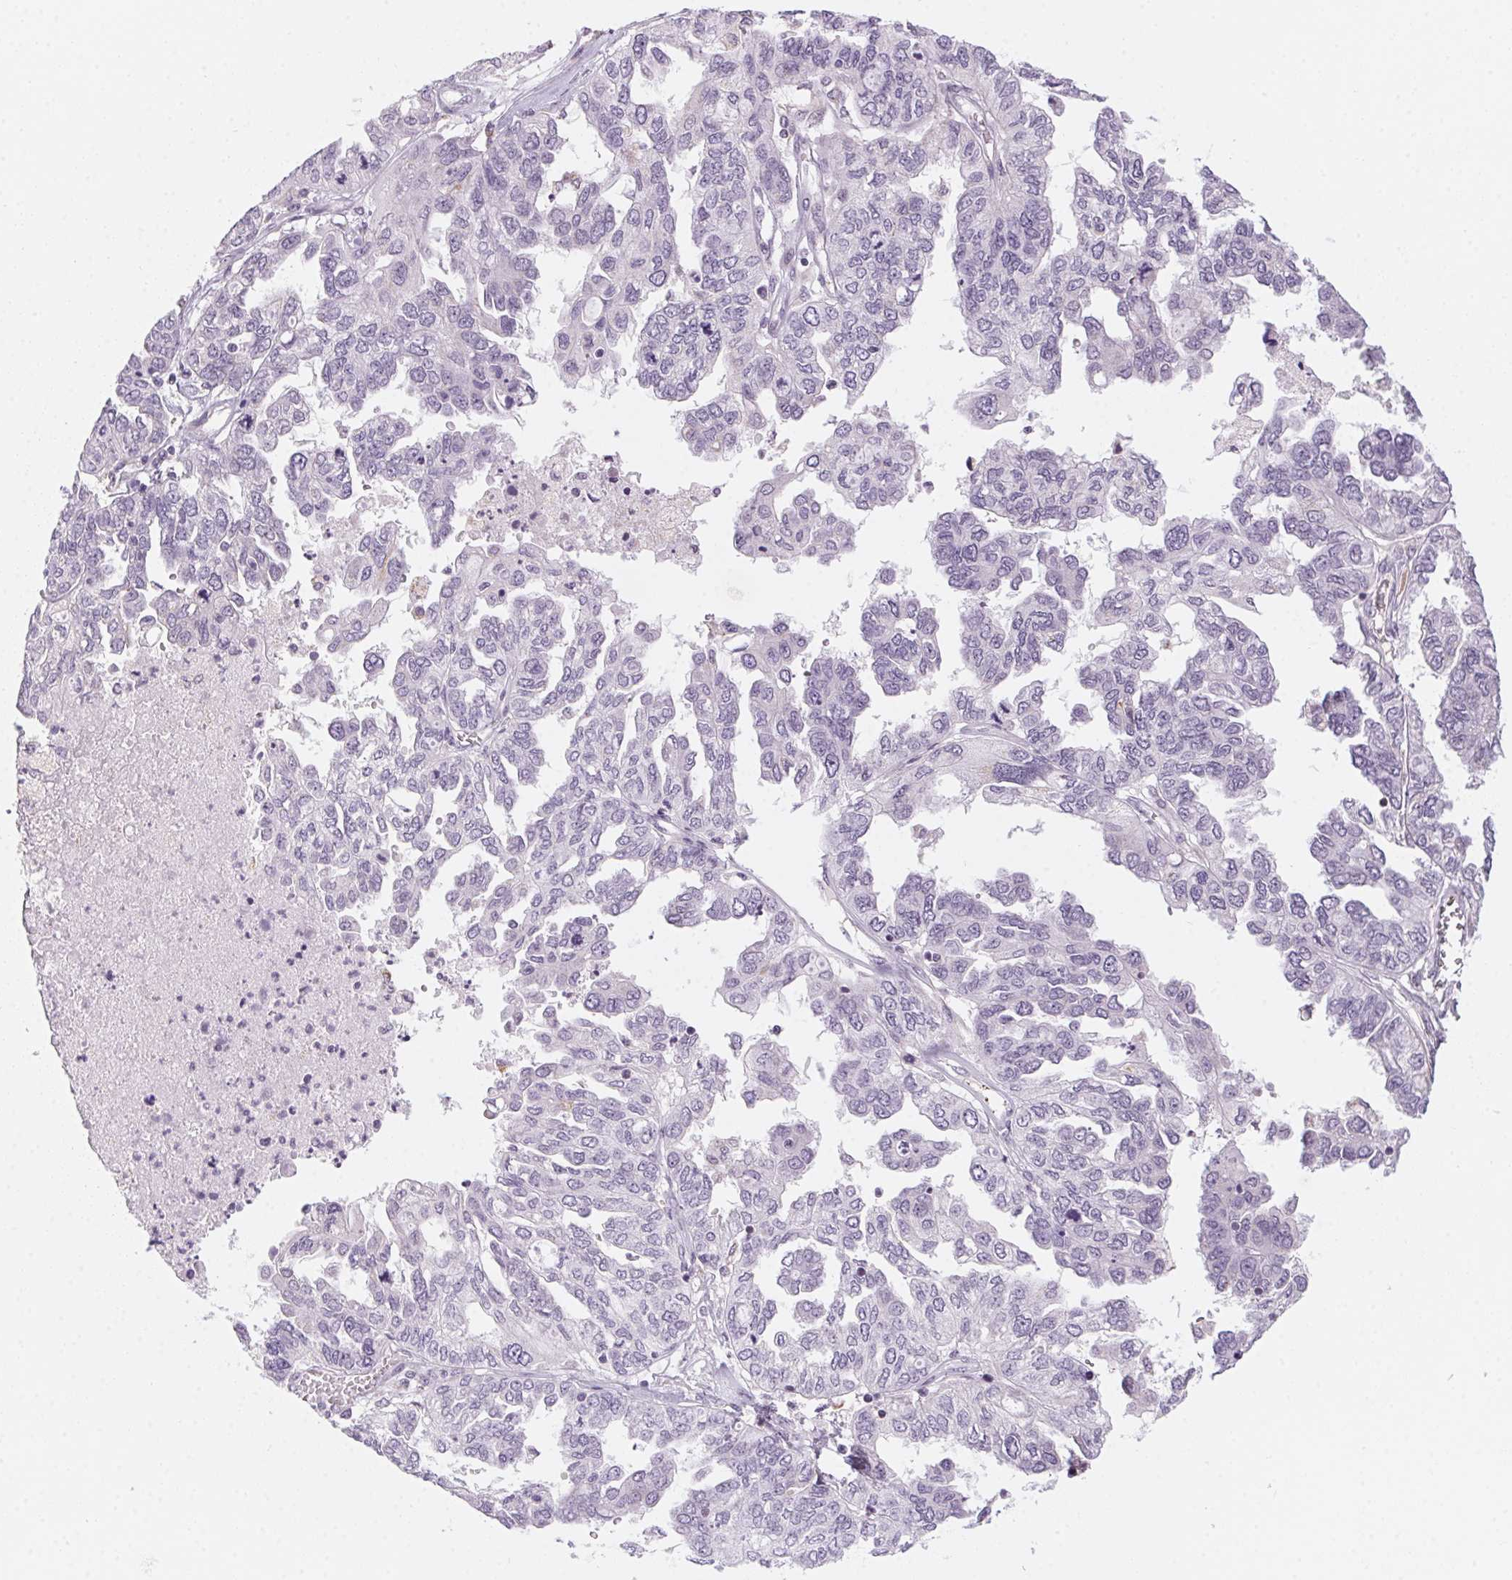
{"staining": {"intensity": "negative", "quantity": "none", "location": "none"}, "tissue": "ovarian cancer", "cell_type": "Tumor cells", "image_type": "cancer", "snomed": [{"axis": "morphology", "description": "Cystadenocarcinoma, serous, NOS"}, {"axis": "topography", "description": "Ovary"}], "caption": "Immunohistochemistry histopathology image of human ovarian cancer stained for a protein (brown), which demonstrates no staining in tumor cells.", "gene": "PRPH", "patient": {"sex": "female", "age": 53}}